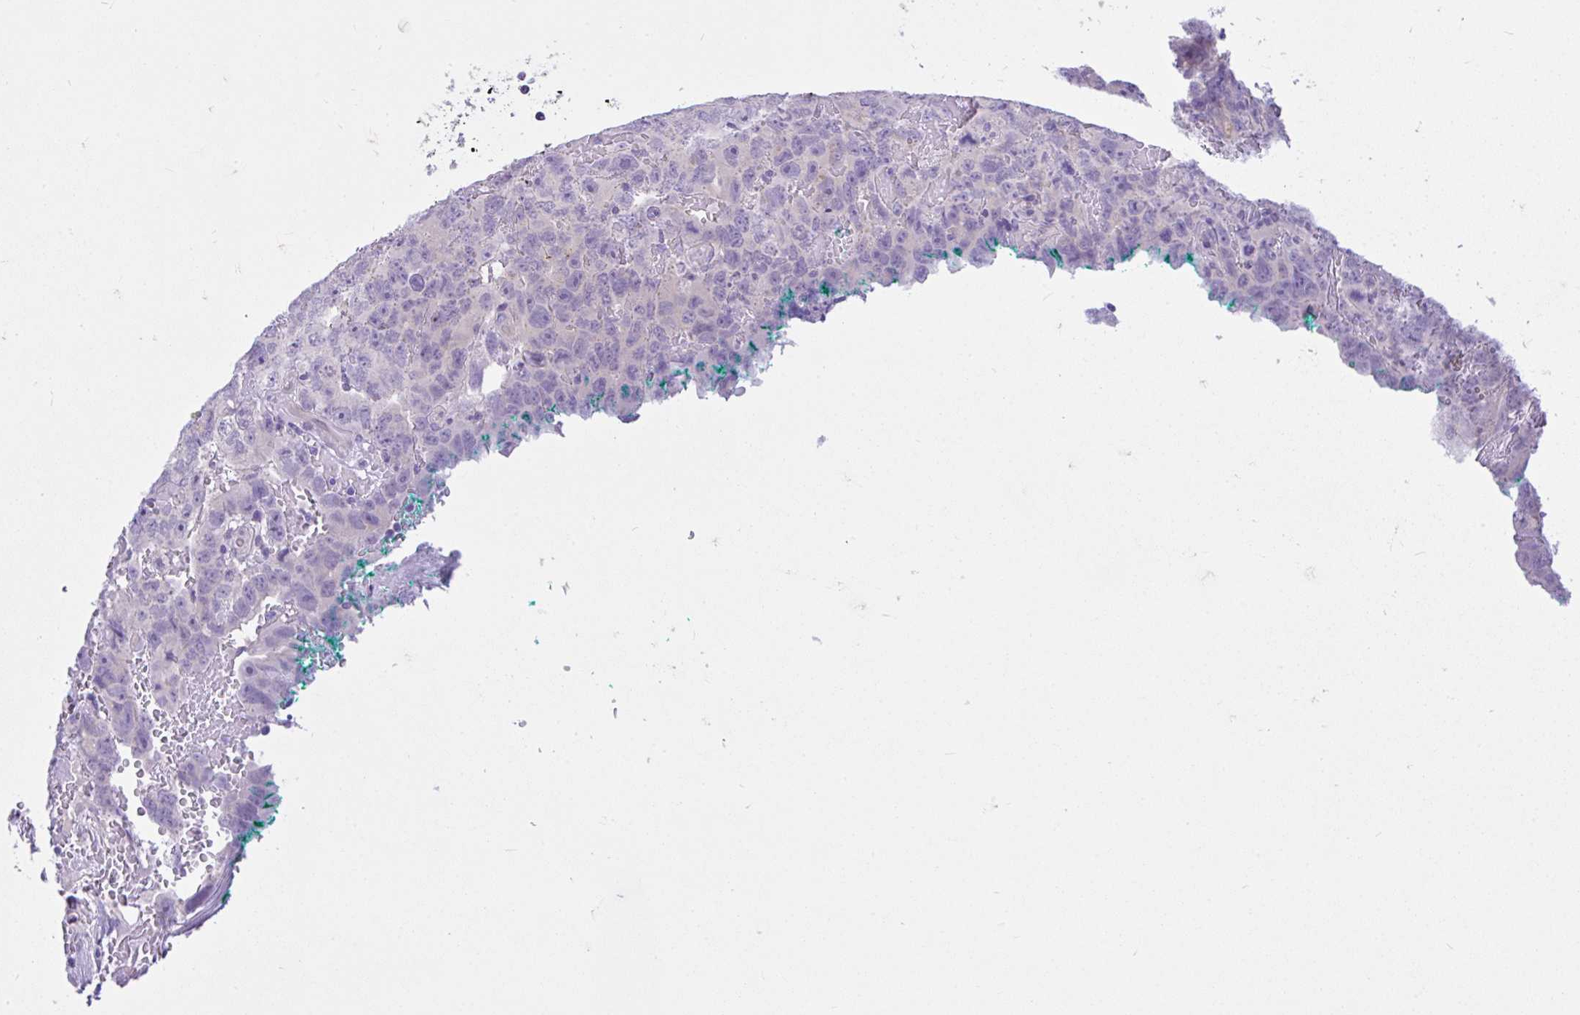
{"staining": {"intensity": "negative", "quantity": "none", "location": "none"}, "tissue": "testis cancer", "cell_type": "Tumor cells", "image_type": "cancer", "snomed": [{"axis": "morphology", "description": "Carcinoma, Embryonal, NOS"}, {"axis": "topography", "description": "Testis"}], "caption": "Tumor cells show no significant positivity in embryonal carcinoma (testis).", "gene": "ANO4", "patient": {"sex": "male", "age": 45}}